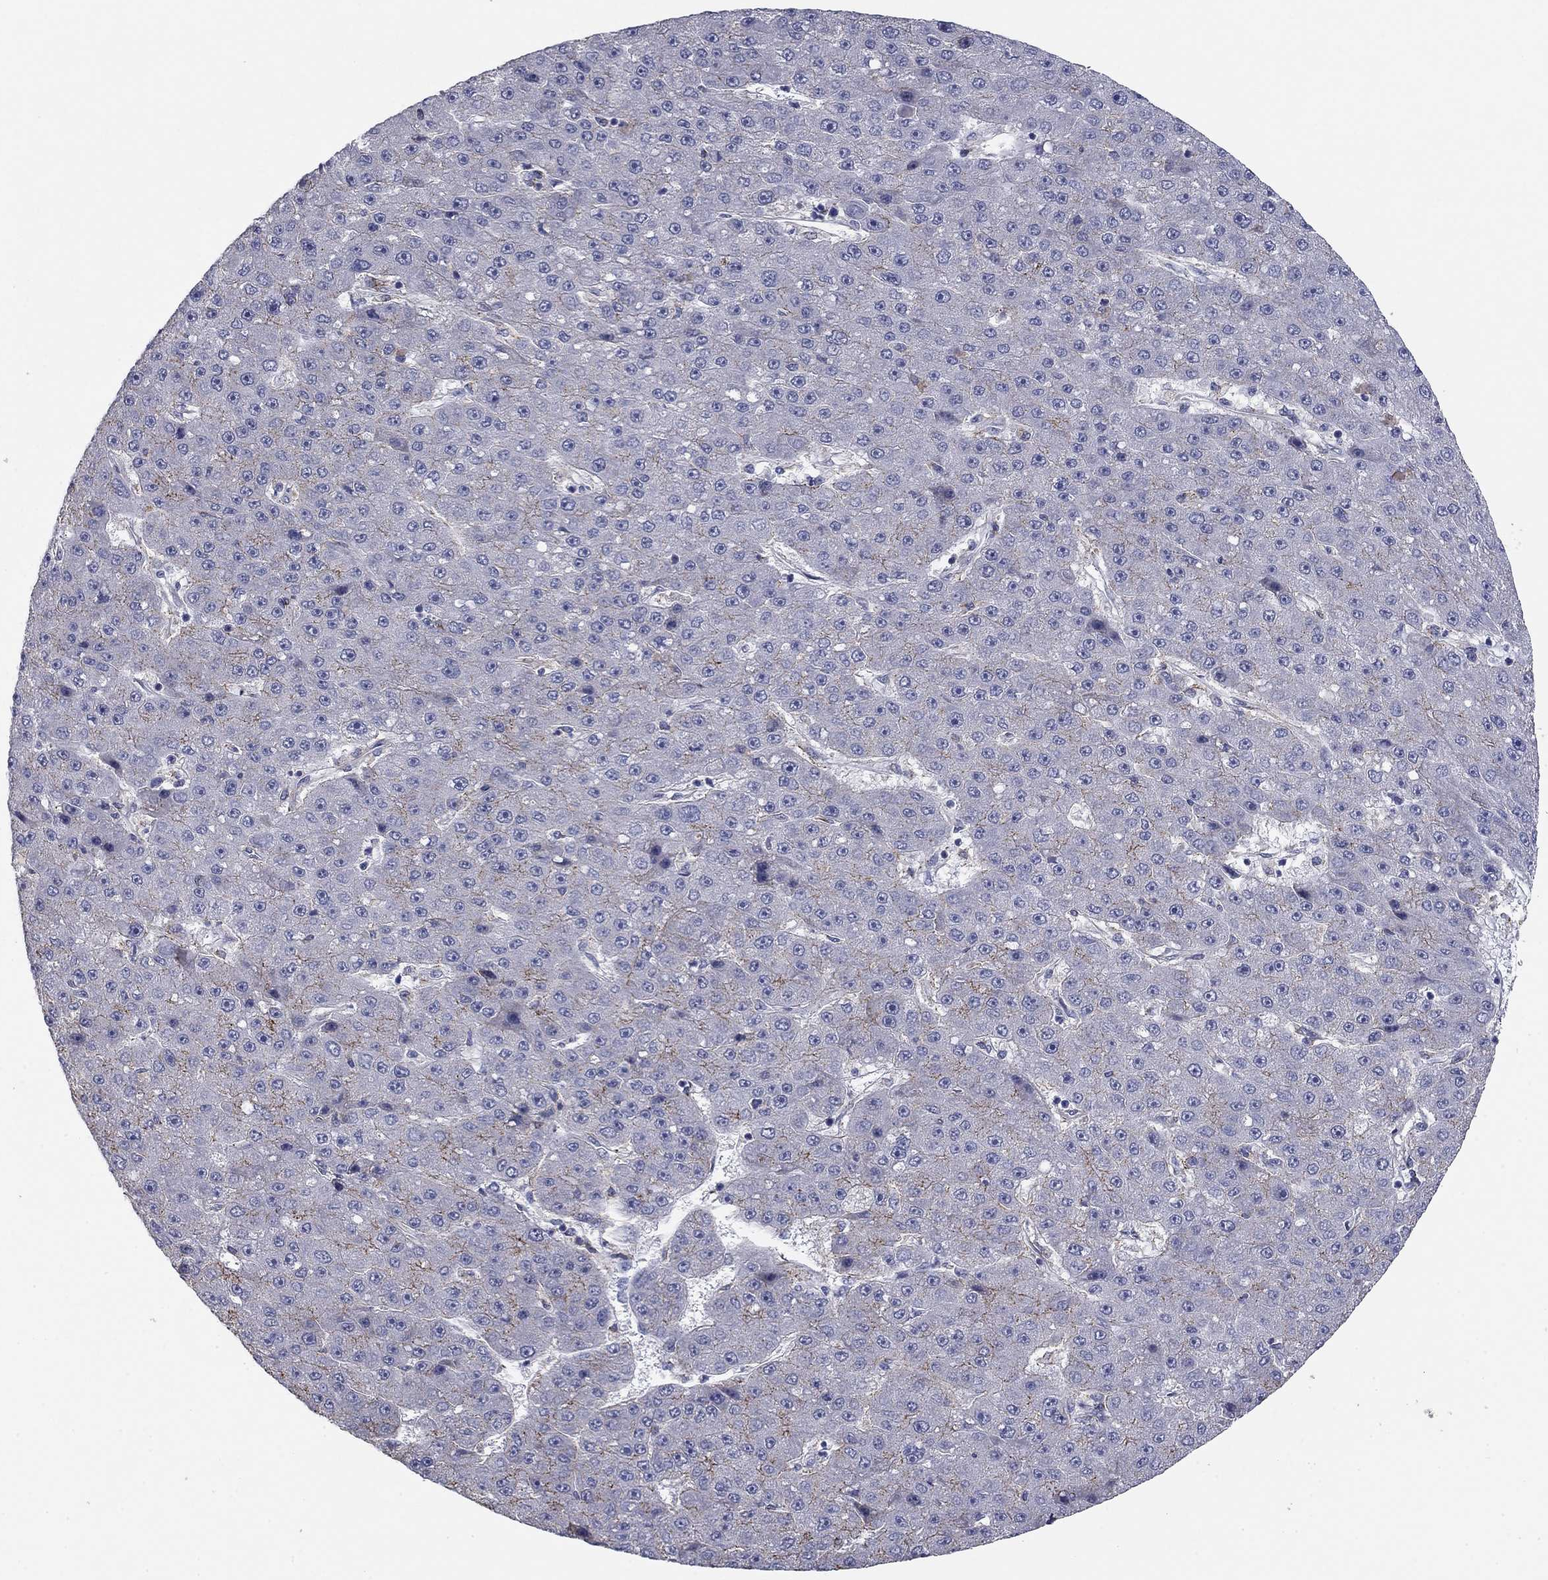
{"staining": {"intensity": "weak", "quantity": "<25%", "location": "cytoplasmic/membranous"}, "tissue": "liver cancer", "cell_type": "Tumor cells", "image_type": "cancer", "snomed": [{"axis": "morphology", "description": "Carcinoma, Hepatocellular, NOS"}, {"axis": "topography", "description": "Liver"}], "caption": "Hepatocellular carcinoma (liver) was stained to show a protein in brown. There is no significant staining in tumor cells.", "gene": "SEPTIN3", "patient": {"sex": "male", "age": 67}}